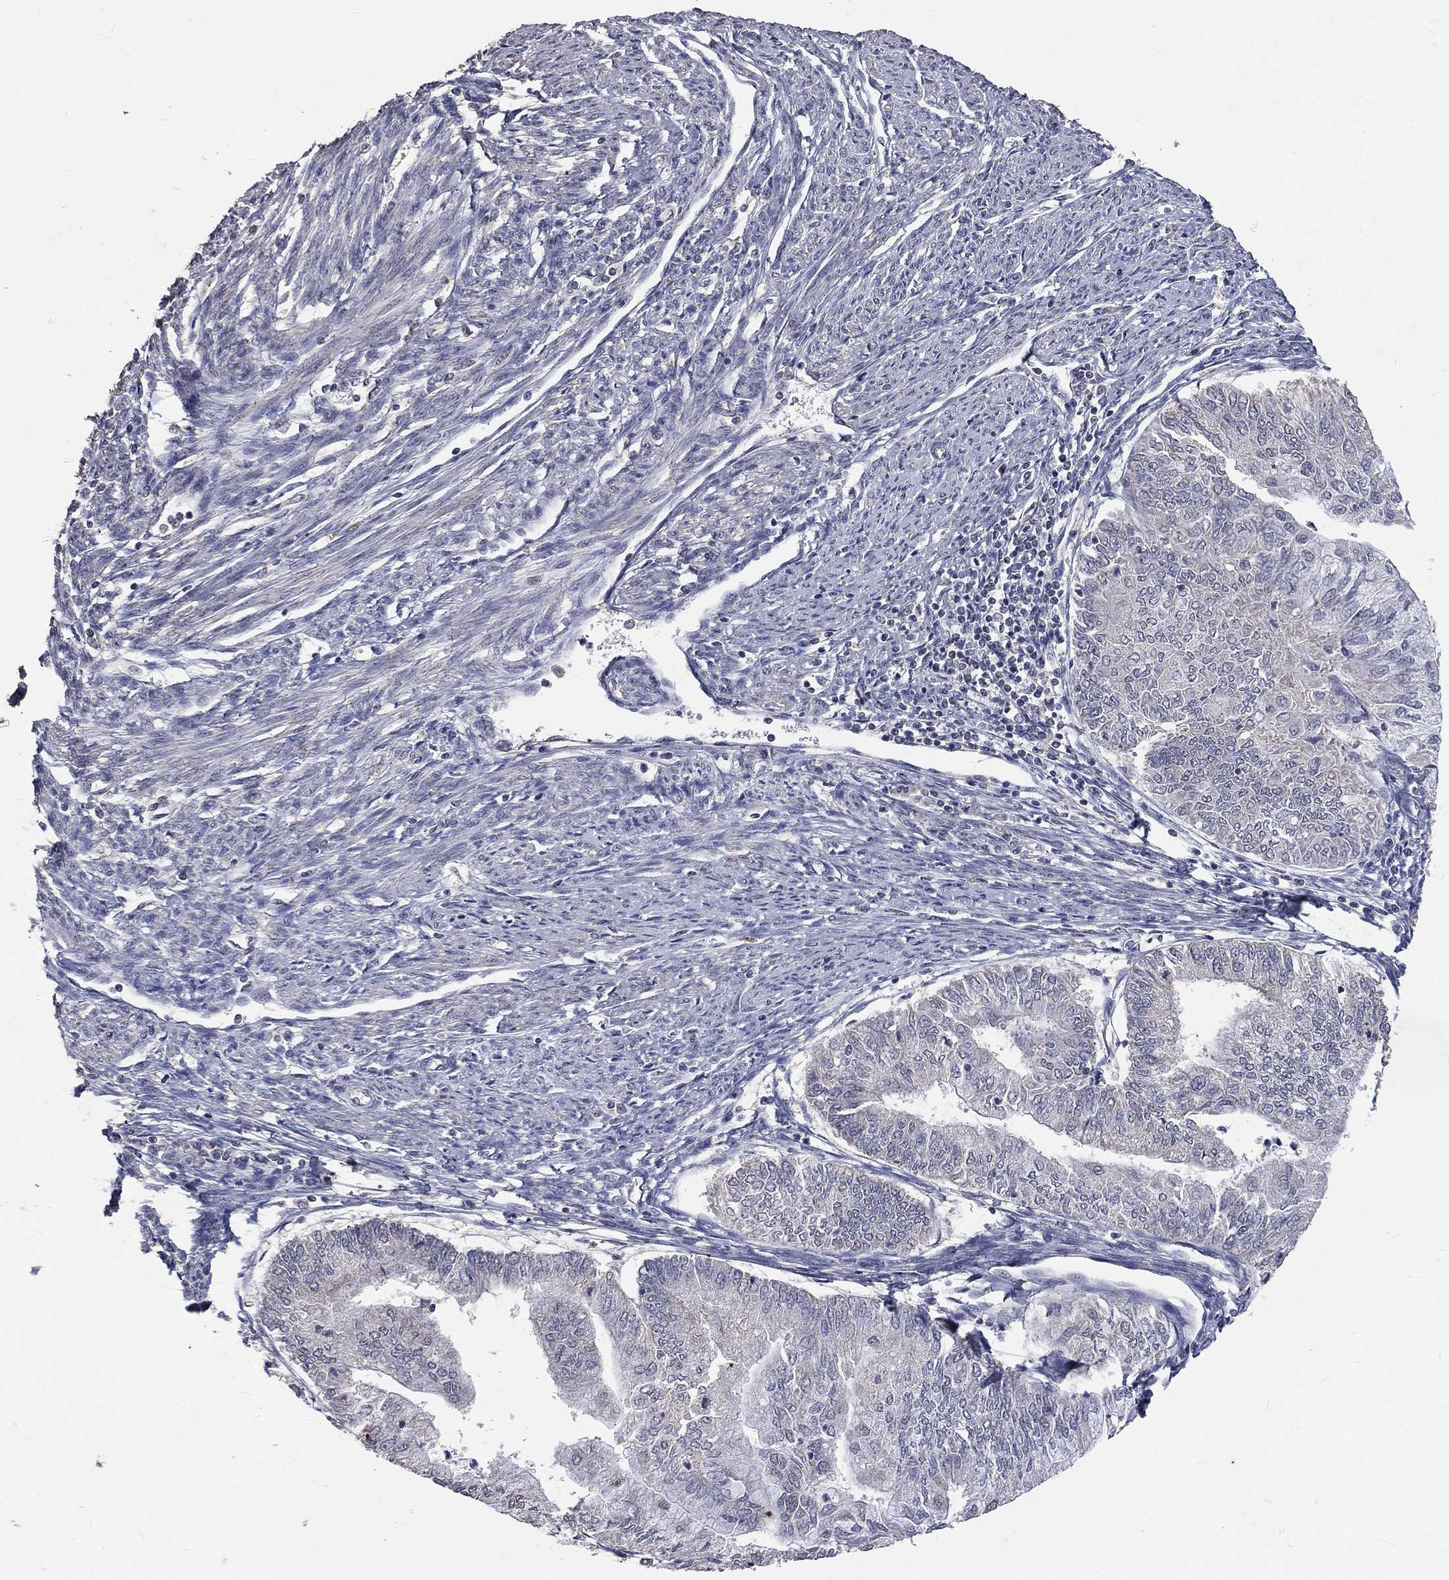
{"staining": {"intensity": "negative", "quantity": "none", "location": "none"}, "tissue": "endometrial cancer", "cell_type": "Tumor cells", "image_type": "cancer", "snomed": [{"axis": "morphology", "description": "Adenocarcinoma, NOS"}, {"axis": "topography", "description": "Endometrium"}], "caption": "The immunohistochemistry (IHC) histopathology image has no significant expression in tumor cells of adenocarcinoma (endometrial) tissue.", "gene": "SPATA33", "patient": {"sex": "female", "age": 59}}